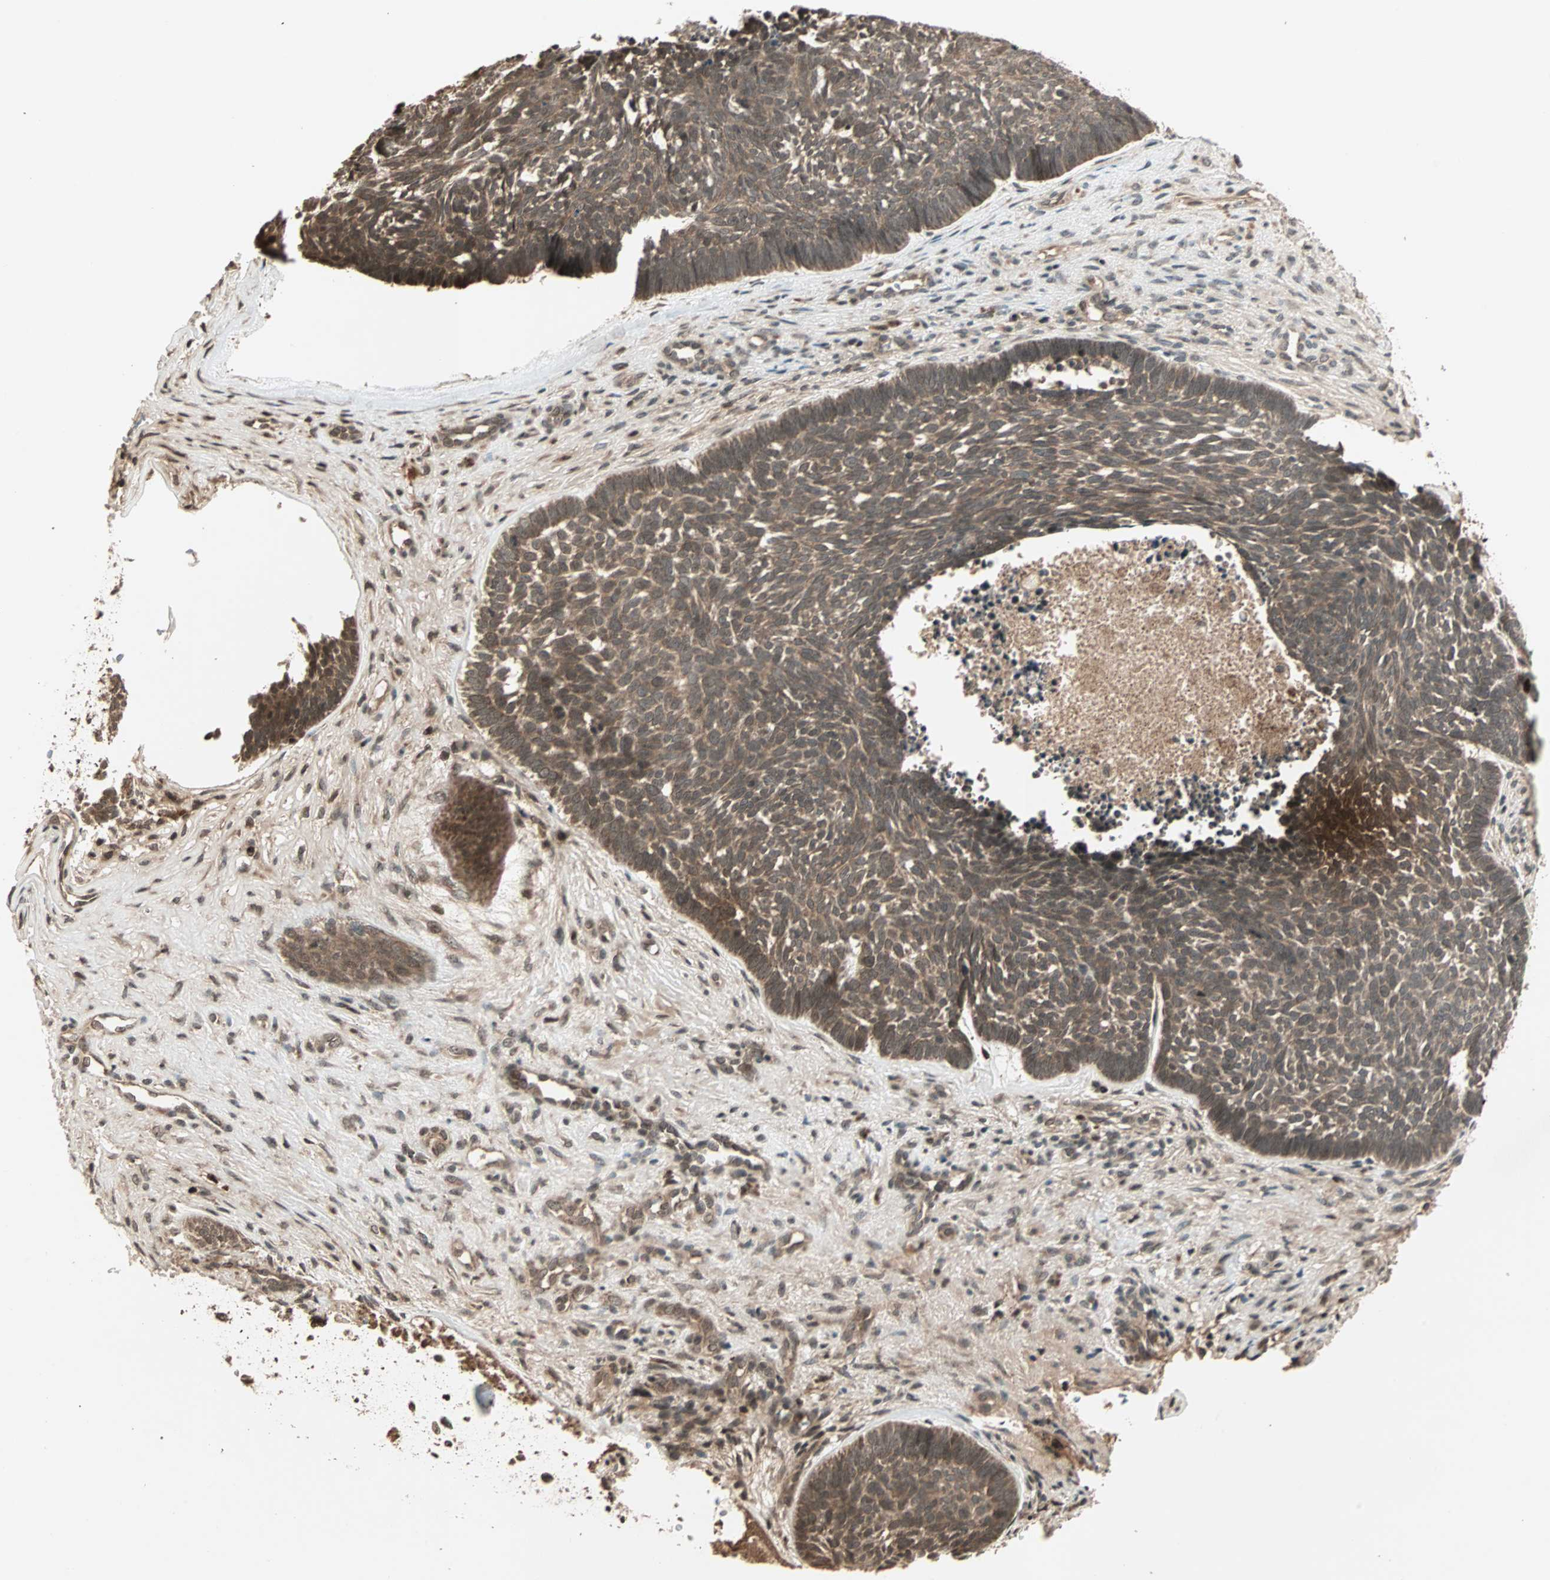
{"staining": {"intensity": "moderate", "quantity": ">75%", "location": "cytoplasmic/membranous"}, "tissue": "skin cancer", "cell_type": "Tumor cells", "image_type": "cancer", "snomed": [{"axis": "morphology", "description": "Basal cell carcinoma"}, {"axis": "topography", "description": "Skin"}], "caption": "Protein expression analysis of skin cancer shows moderate cytoplasmic/membranous staining in approximately >75% of tumor cells.", "gene": "RFFL", "patient": {"sex": "male", "age": 84}}